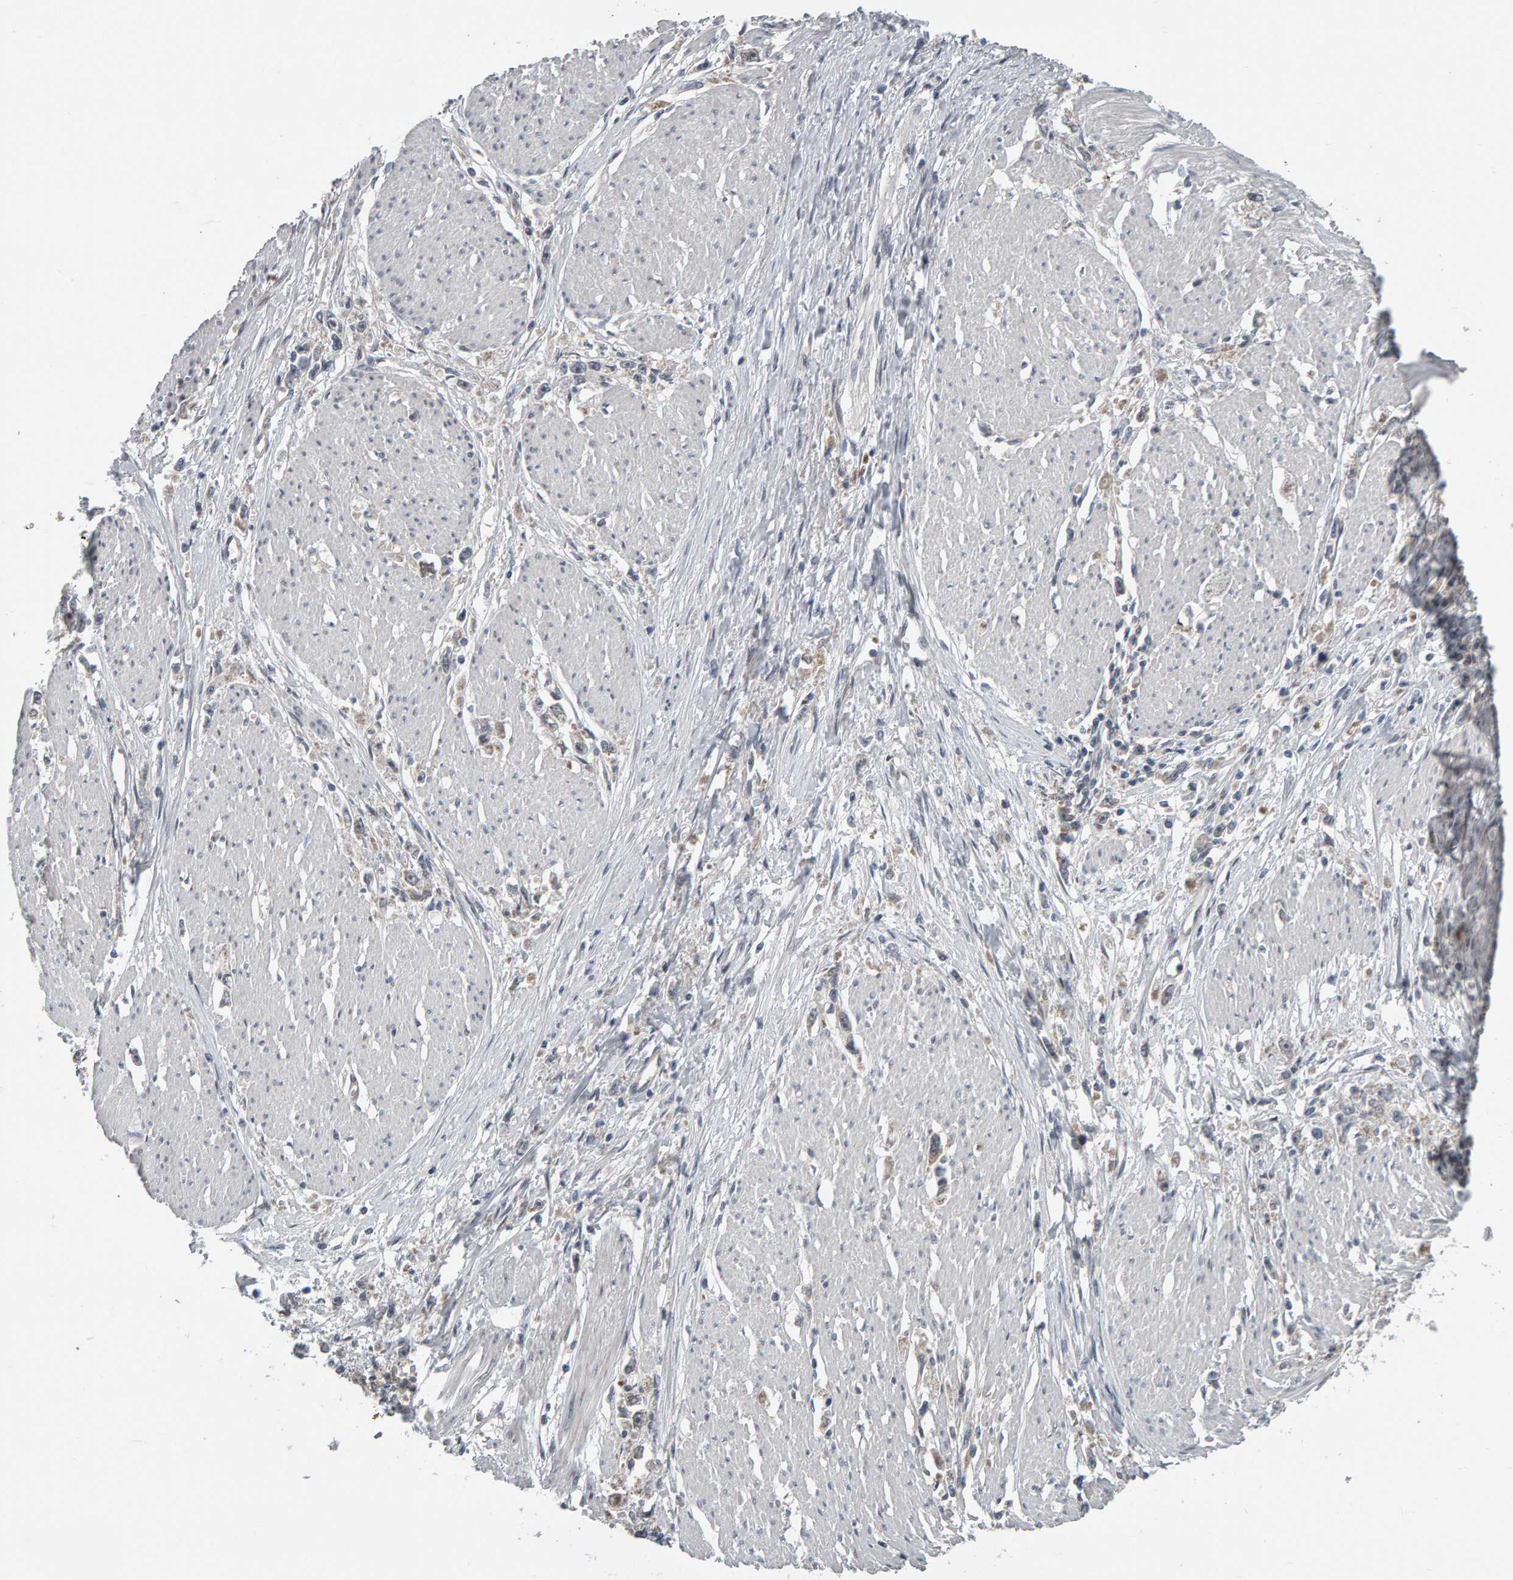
{"staining": {"intensity": "weak", "quantity": "<25%", "location": "cytoplasmic/membranous"}, "tissue": "stomach cancer", "cell_type": "Tumor cells", "image_type": "cancer", "snomed": [{"axis": "morphology", "description": "Adenocarcinoma, NOS"}, {"axis": "topography", "description": "Stomach"}], "caption": "Human stomach adenocarcinoma stained for a protein using IHC demonstrates no staining in tumor cells.", "gene": "COASY", "patient": {"sex": "female", "age": 59}}